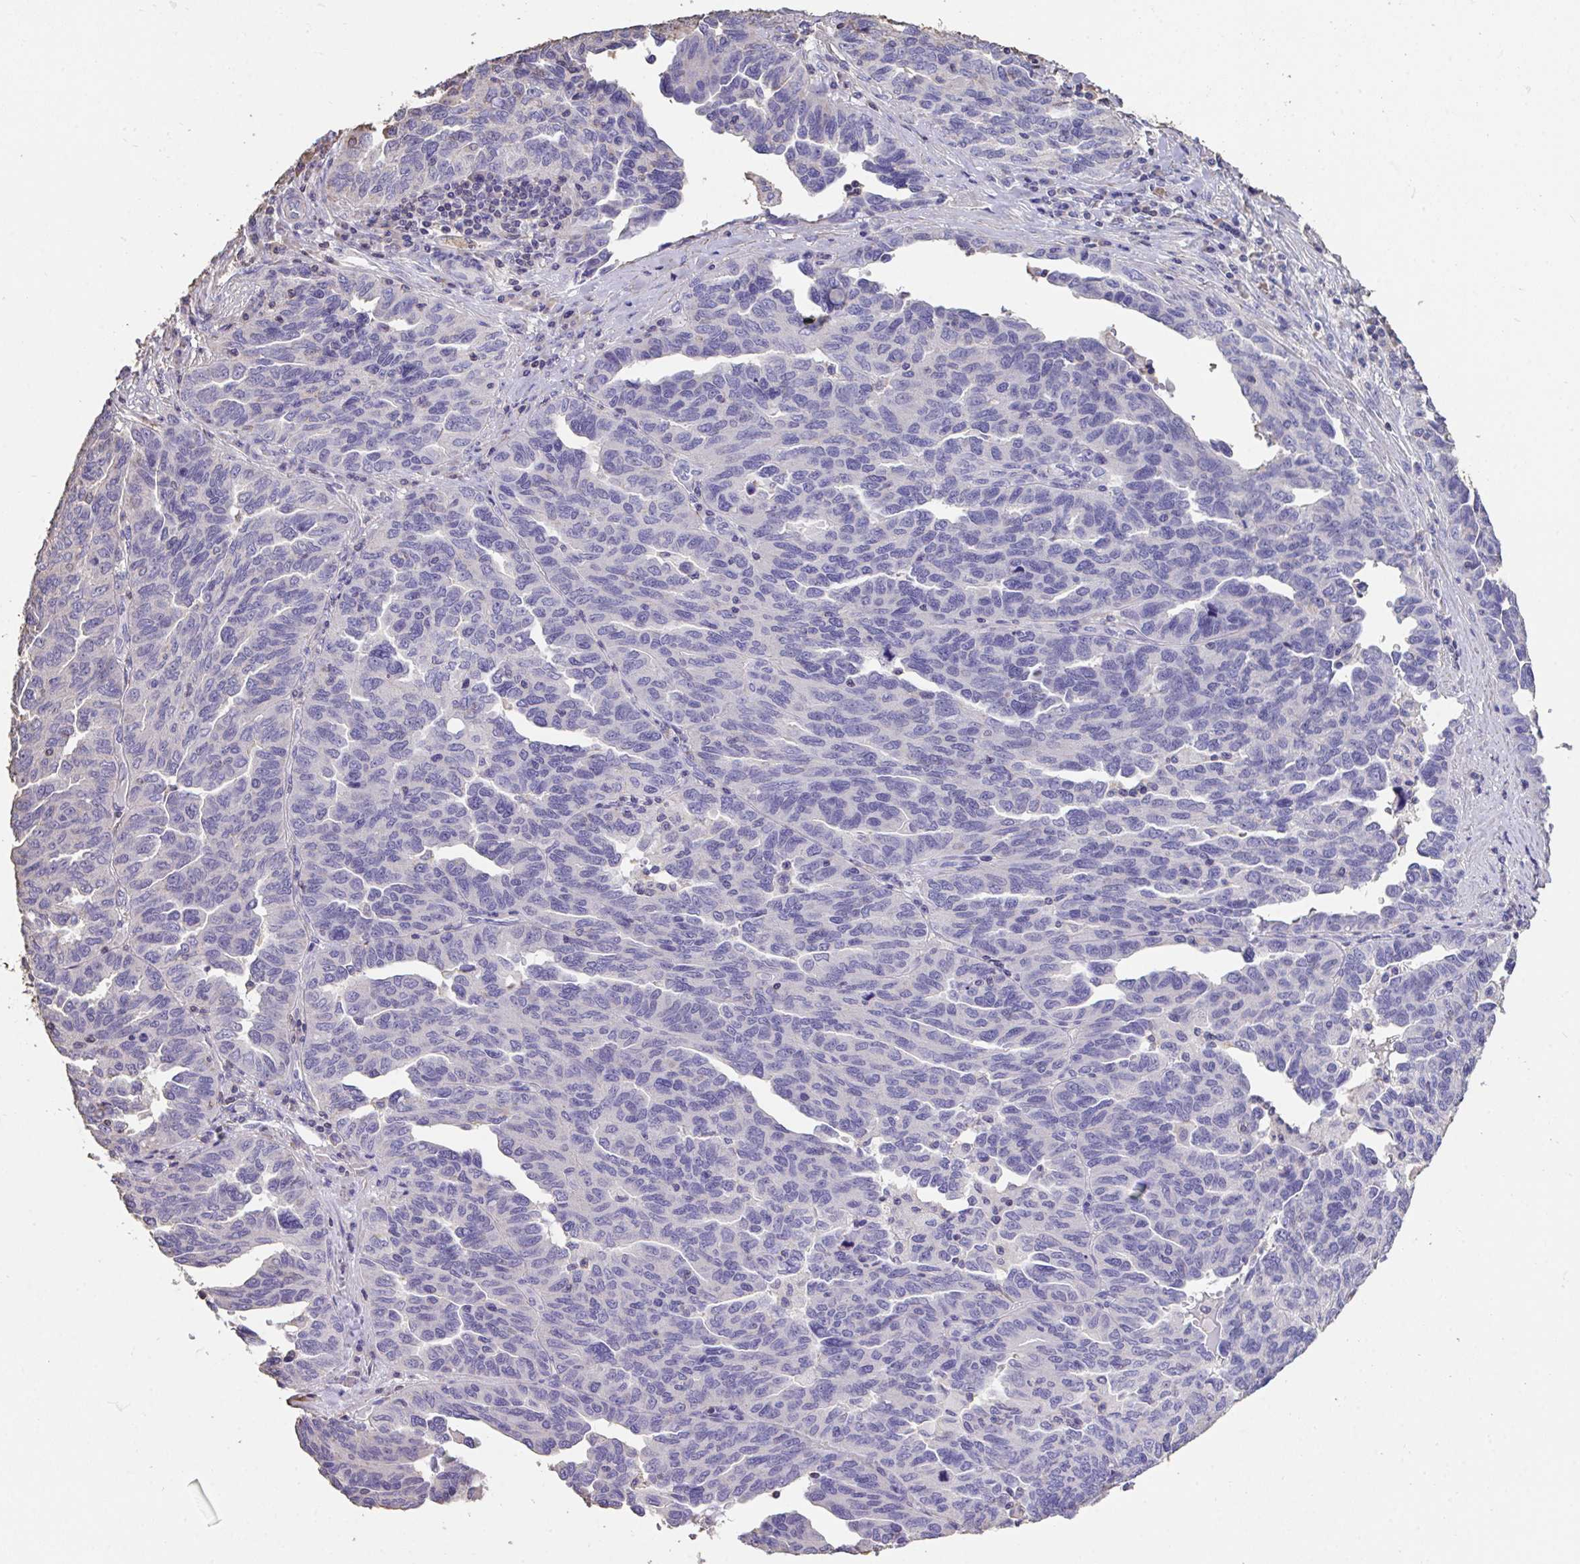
{"staining": {"intensity": "negative", "quantity": "none", "location": "none"}, "tissue": "ovarian cancer", "cell_type": "Tumor cells", "image_type": "cancer", "snomed": [{"axis": "morphology", "description": "Cystadenocarcinoma, serous, NOS"}, {"axis": "topography", "description": "Ovary"}], "caption": "High magnification brightfield microscopy of ovarian cancer (serous cystadenocarcinoma) stained with DAB (brown) and counterstained with hematoxylin (blue): tumor cells show no significant staining.", "gene": "IL23R", "patient": {"sex": "female", "age": 64}}